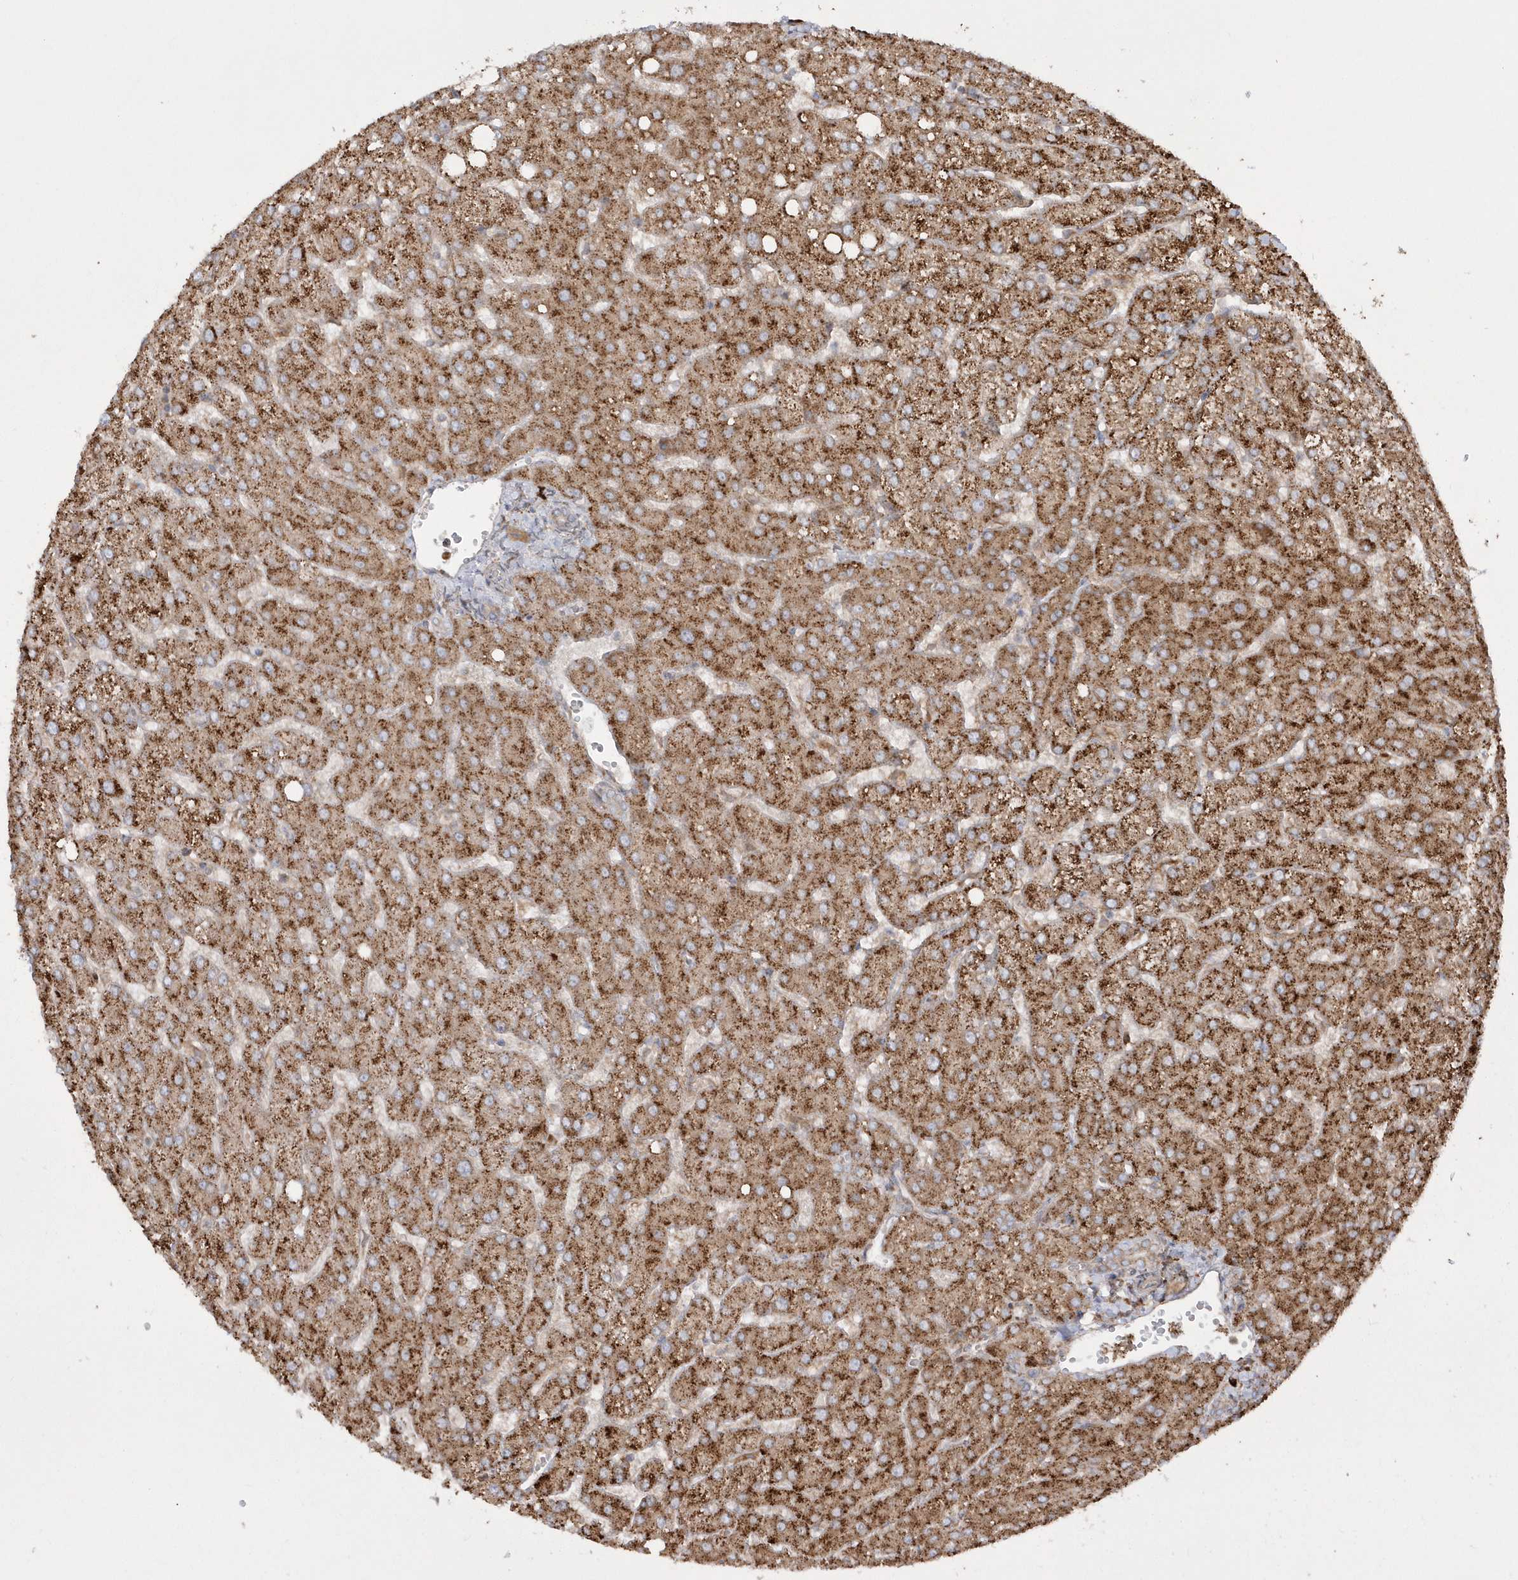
{"staining": {"intensity": "weak", "quantity": "25%-75%", "location": "cytoplasmic/membranous"}, "tissue": "liver", "cell_type": "Cholangiocytes", "image_type": "normal", "snomed": [{"axis": "morphology", "description": "Normal tissue, NOS"}, {"axis": "topography", "description": "Liver"}], "caption": "This image reveals immunohistochemistry (IHC) staining of normal liver, with low weak cytoplasmic/membranous positivity in approximately 25%-75% of cholangiocytes.", "gene": "SH3BP2", "patient": {"sex": "female", "age": 54}}